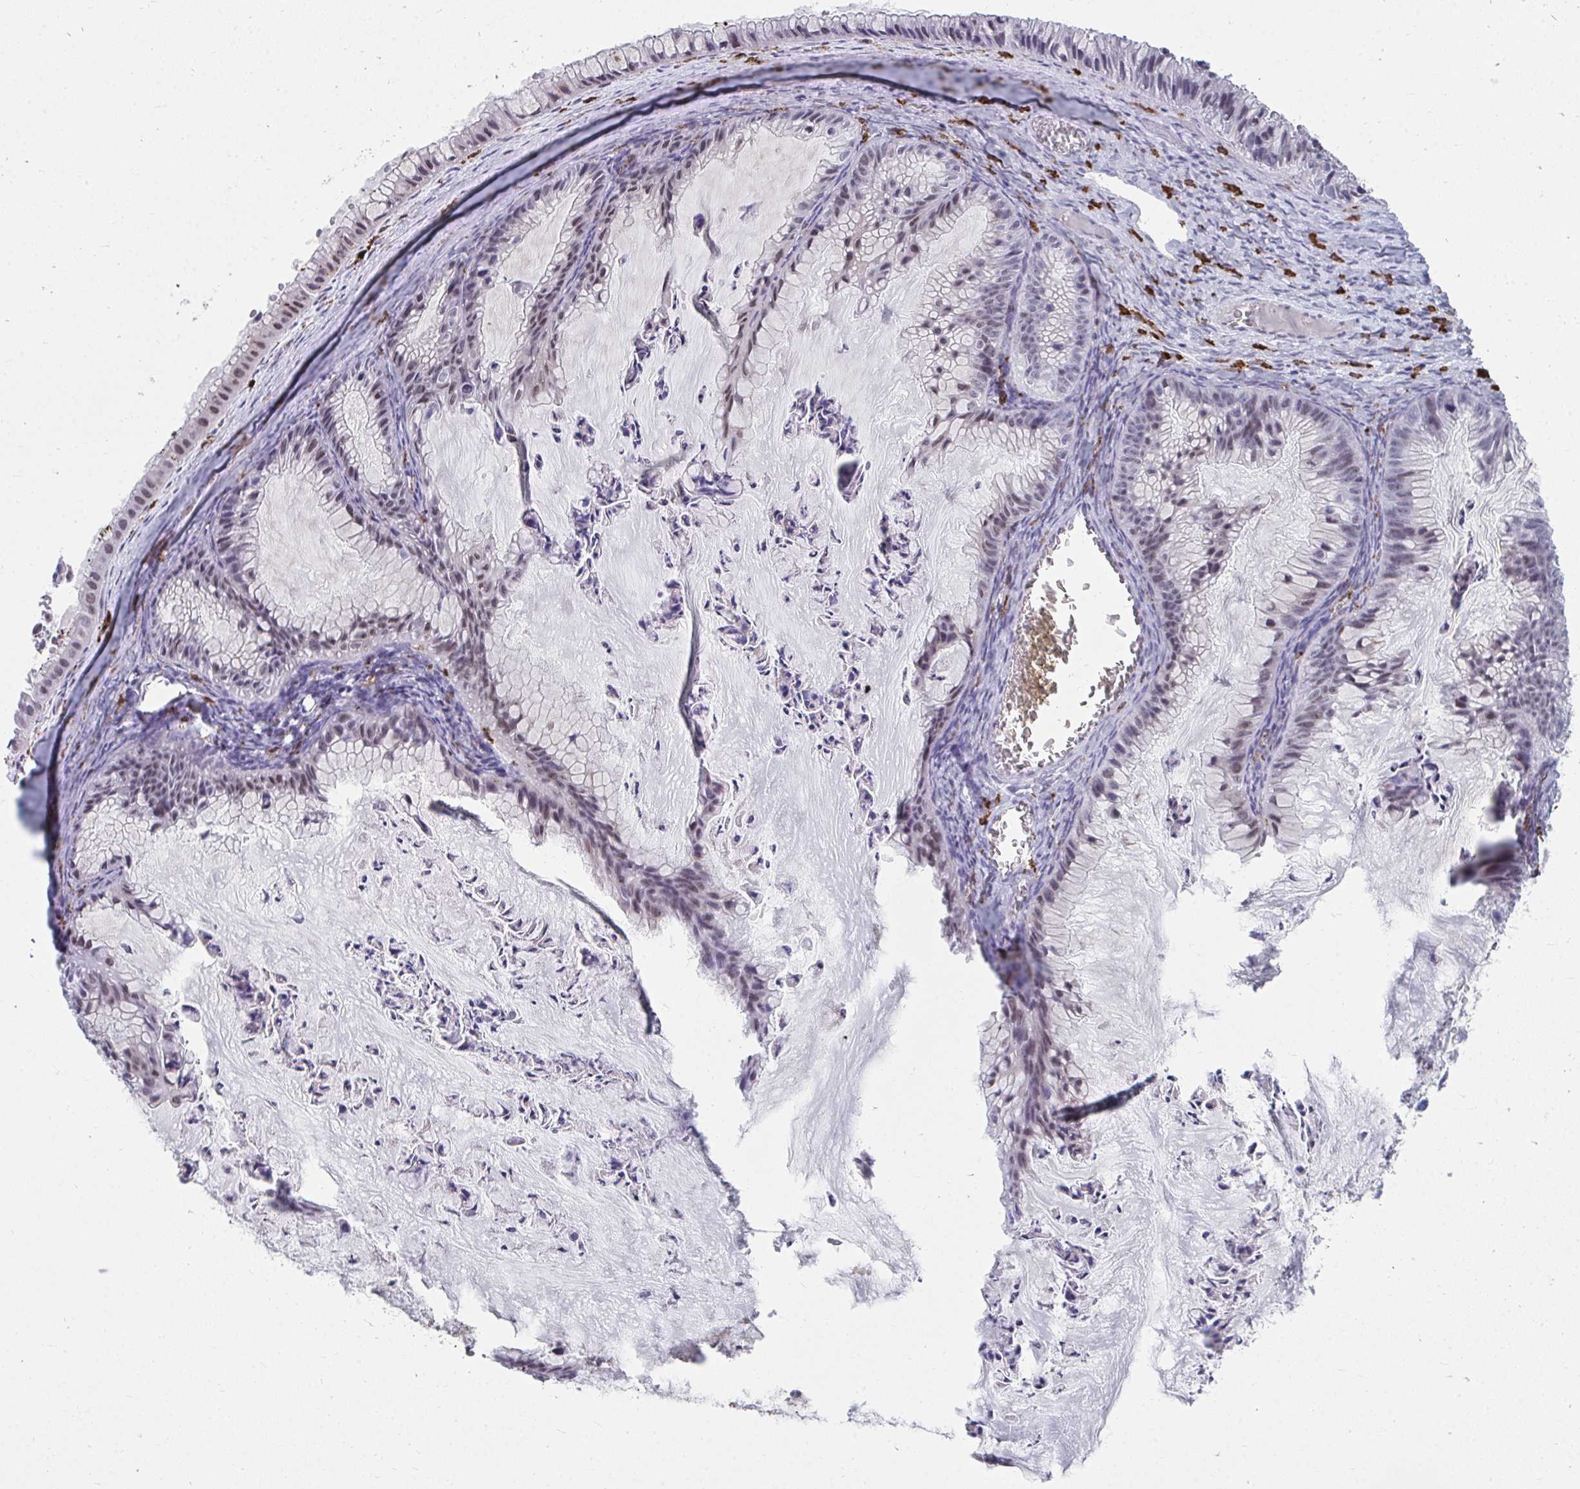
{"staining": {"intensity": "weak", "quantity": "<25%", "location": "nuclear"}, "tissue": "ovarian cancer", "cell_type": "Tumor cells", "image_type": "cancer", "snomed": [{"axis": "morphology", "description": "Cystadenocarcinoma, mucinous, NOS"}, {"axis": "topography", "description": "Ovary"}], "caption": "Immunohistochemistry (IHC) photomicrograph of ovarian mucinous cystadenocarcinoma stained for a protein (brown), which exhibits no staining in tumor cells. (Brightfield microscopy of DAB (3,3'-diaminobenzidine) IHC at high magnification).", "gene": "CD163", "patient": {"sex": "female", "age": 72}}